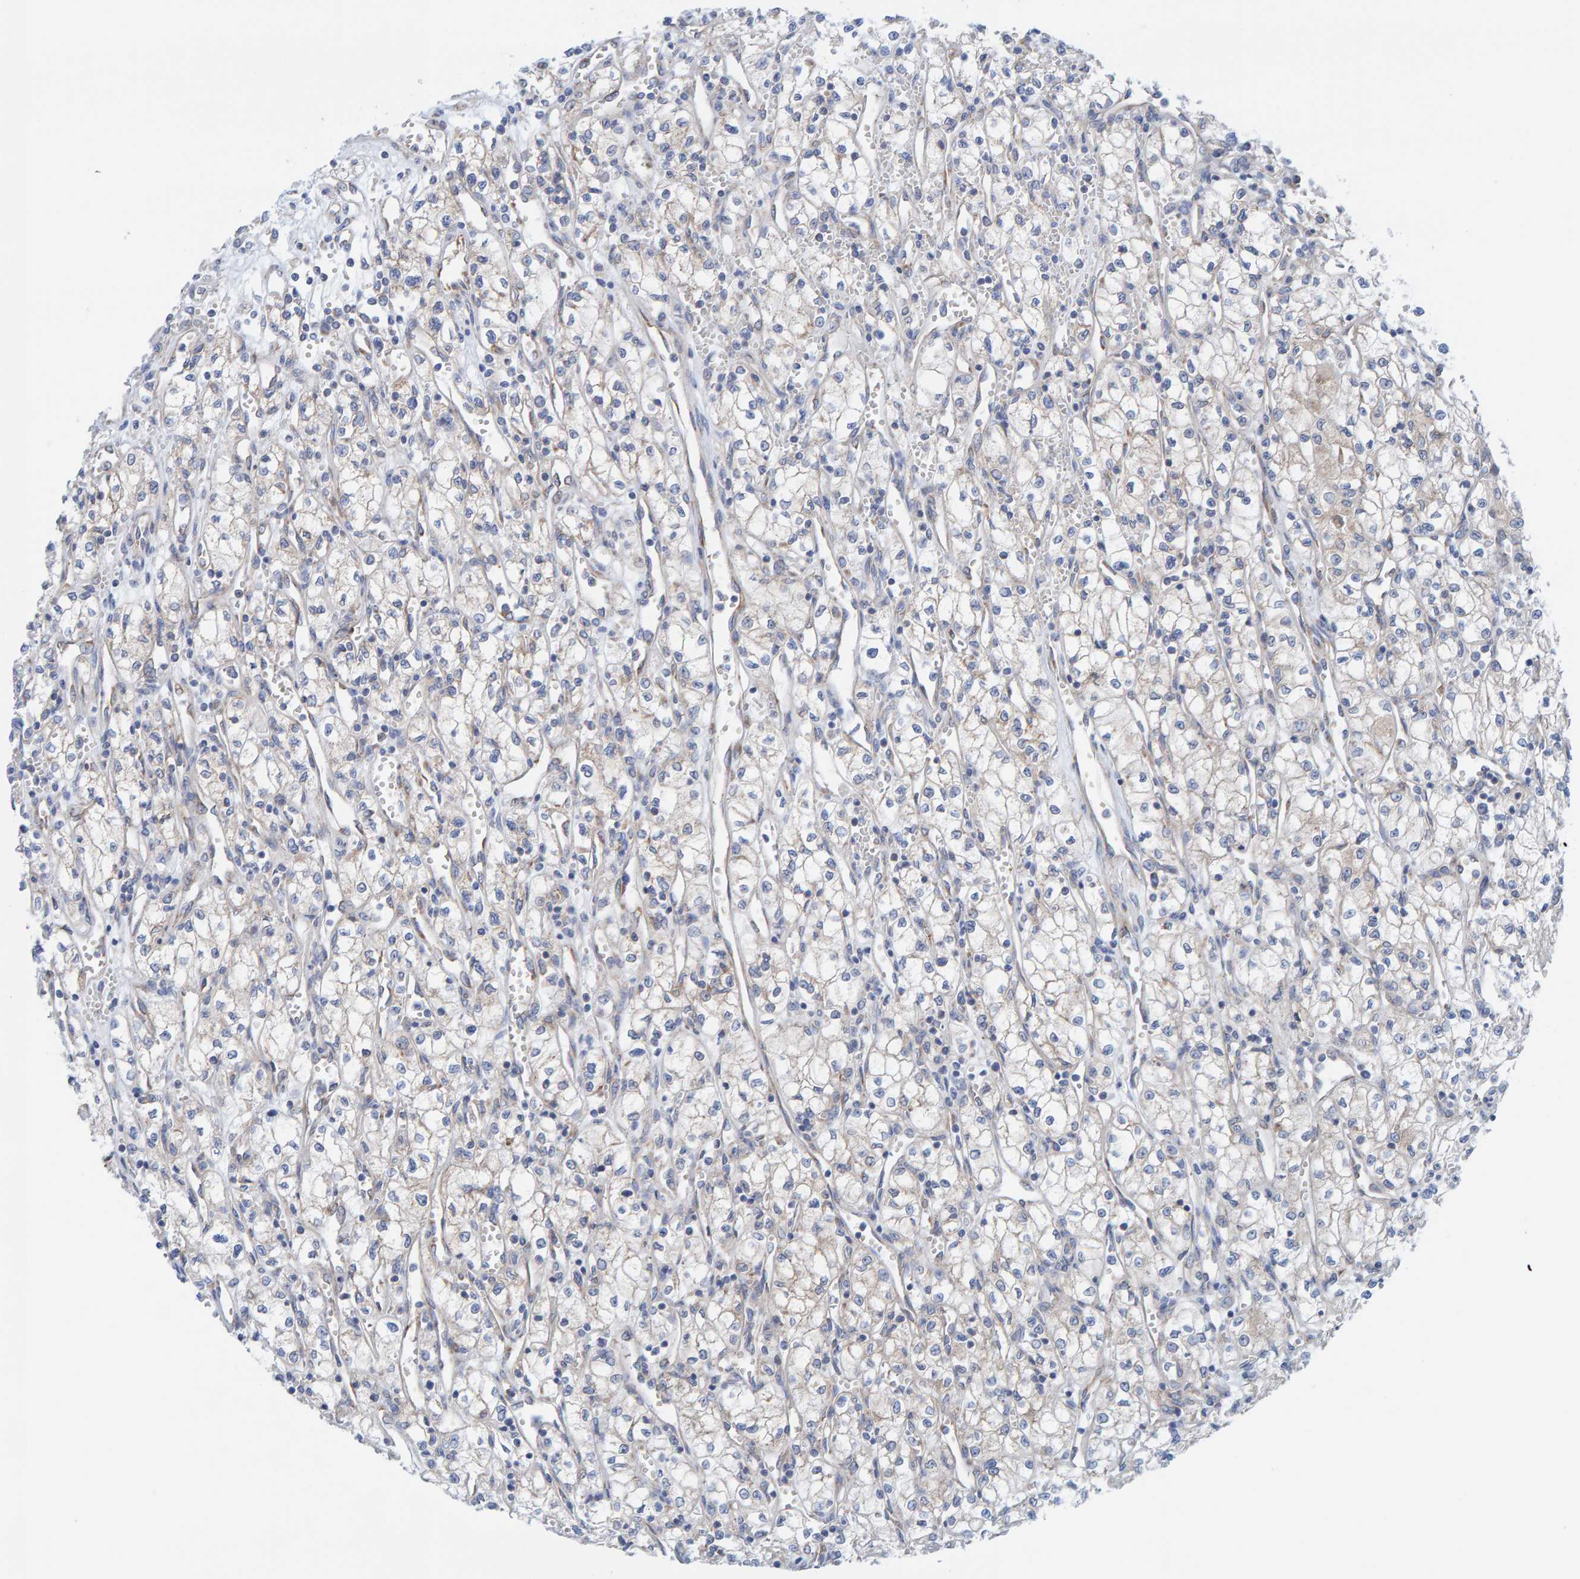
{"staining": {"intensity": "negative", "quantity": "none", "location": "none"}, "tissue": "renal cancer", "cell_type": "Tumor cells", "image_type": "cancer", "snomed": [{"axis": "morphology", "description": "Adenocarcinoma, NOS"}, {"axis": "topography", "description": "Kidney"}], "caption": "This image is of adenocarcinoma (renal) stained with immunohistochemistry to label a protein in brown with the nuclei are counter-stained blue. There is no positivity in tumor cells.", "gene": "CDK5RAP3", "patient": {"sex": "male", "age": 59}}